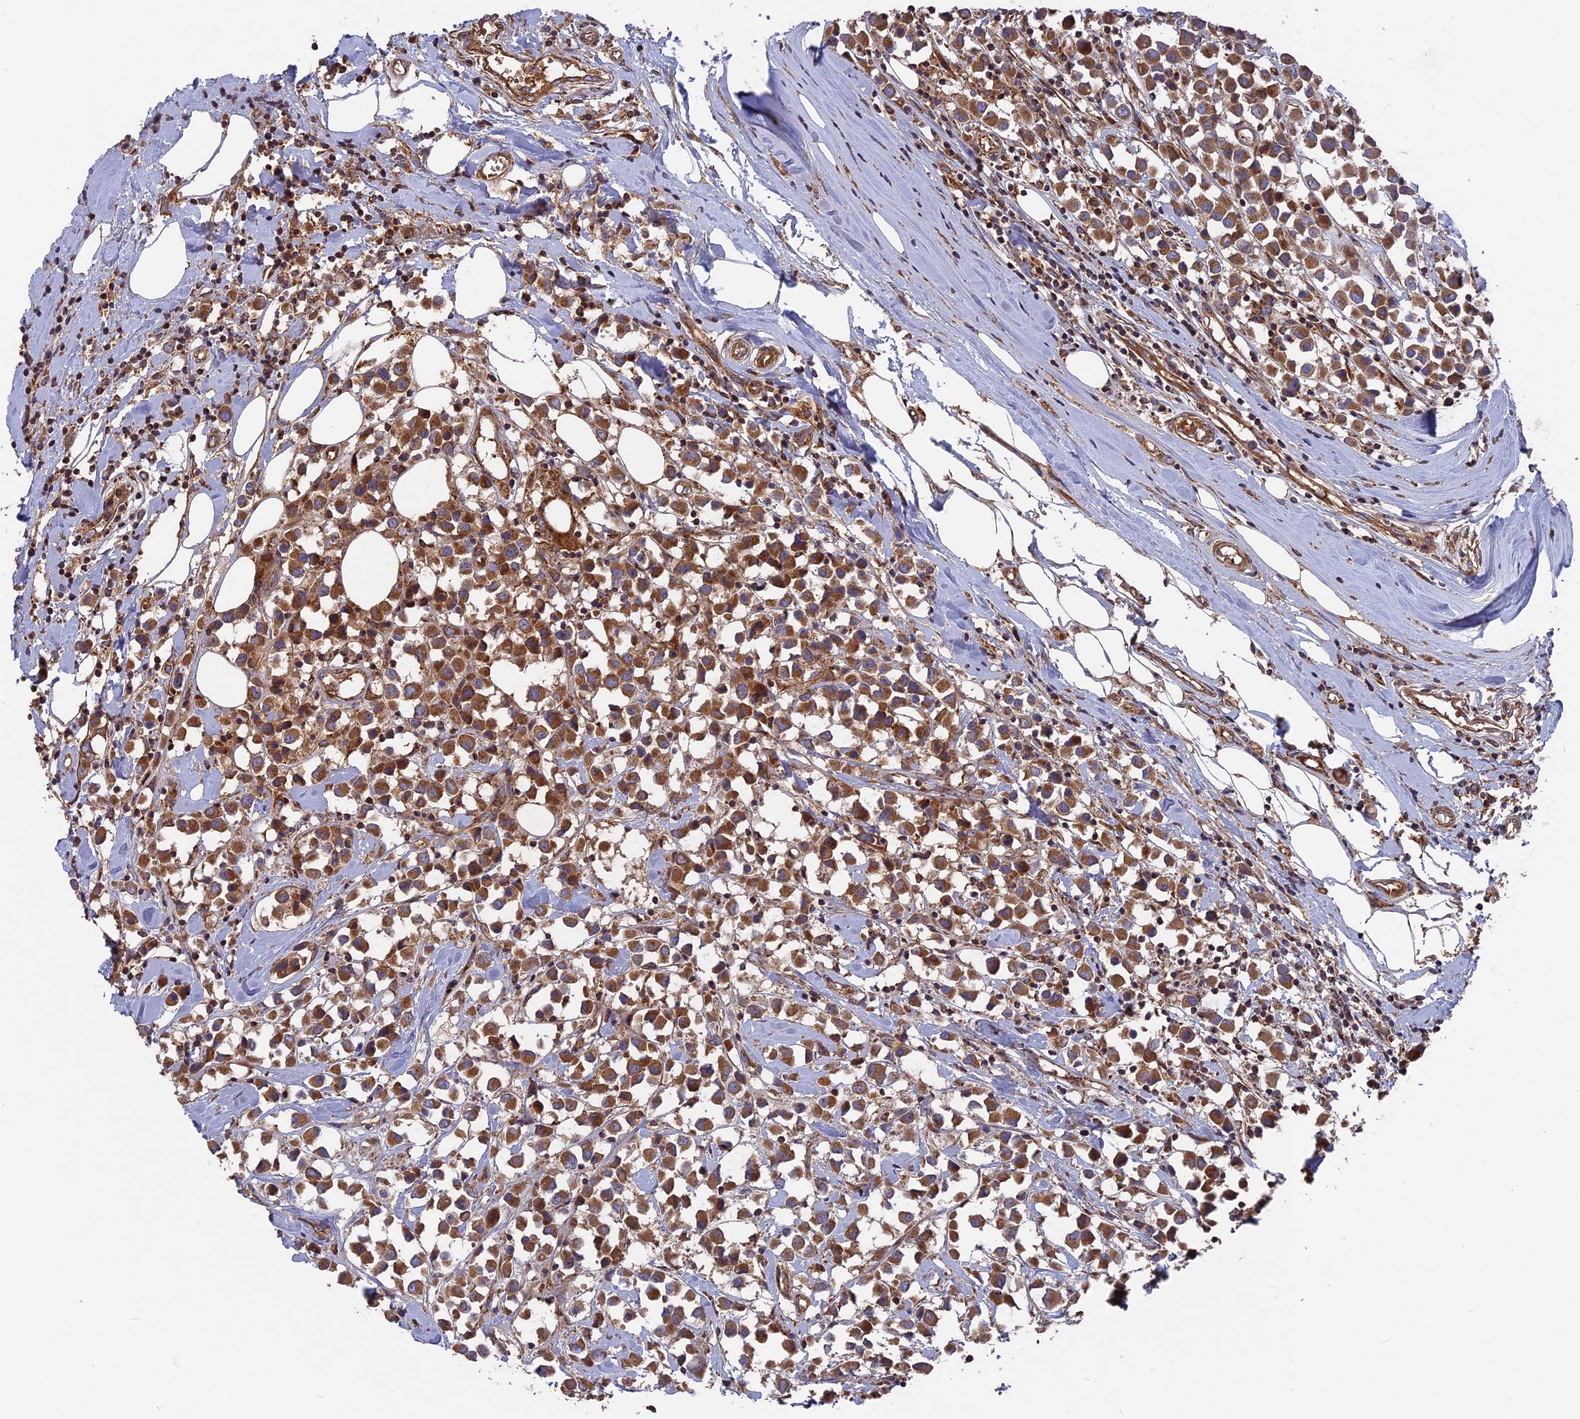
{"staining": {"intensity": "moderate", "quantity": ">75%", "location": "cytoplasmic/membranous"}, "tissue": "breast cancer", "cell_type": "Tumor cells", "image_type": "cancer", "snomed": [{"axis": "morphology", "description": "Duct carcinoma"}, {"axis": "topography", "description": "Breast"}], "caption": "Immunohistochemical staining of breast cancer (infiltrating ductal carcinoma) displays moderate cytoplasmic/membranous protein staining in approximately >75% of tumor cells.", "gene": "TELO2", "patient": {"sex": "female", "age": 61}}